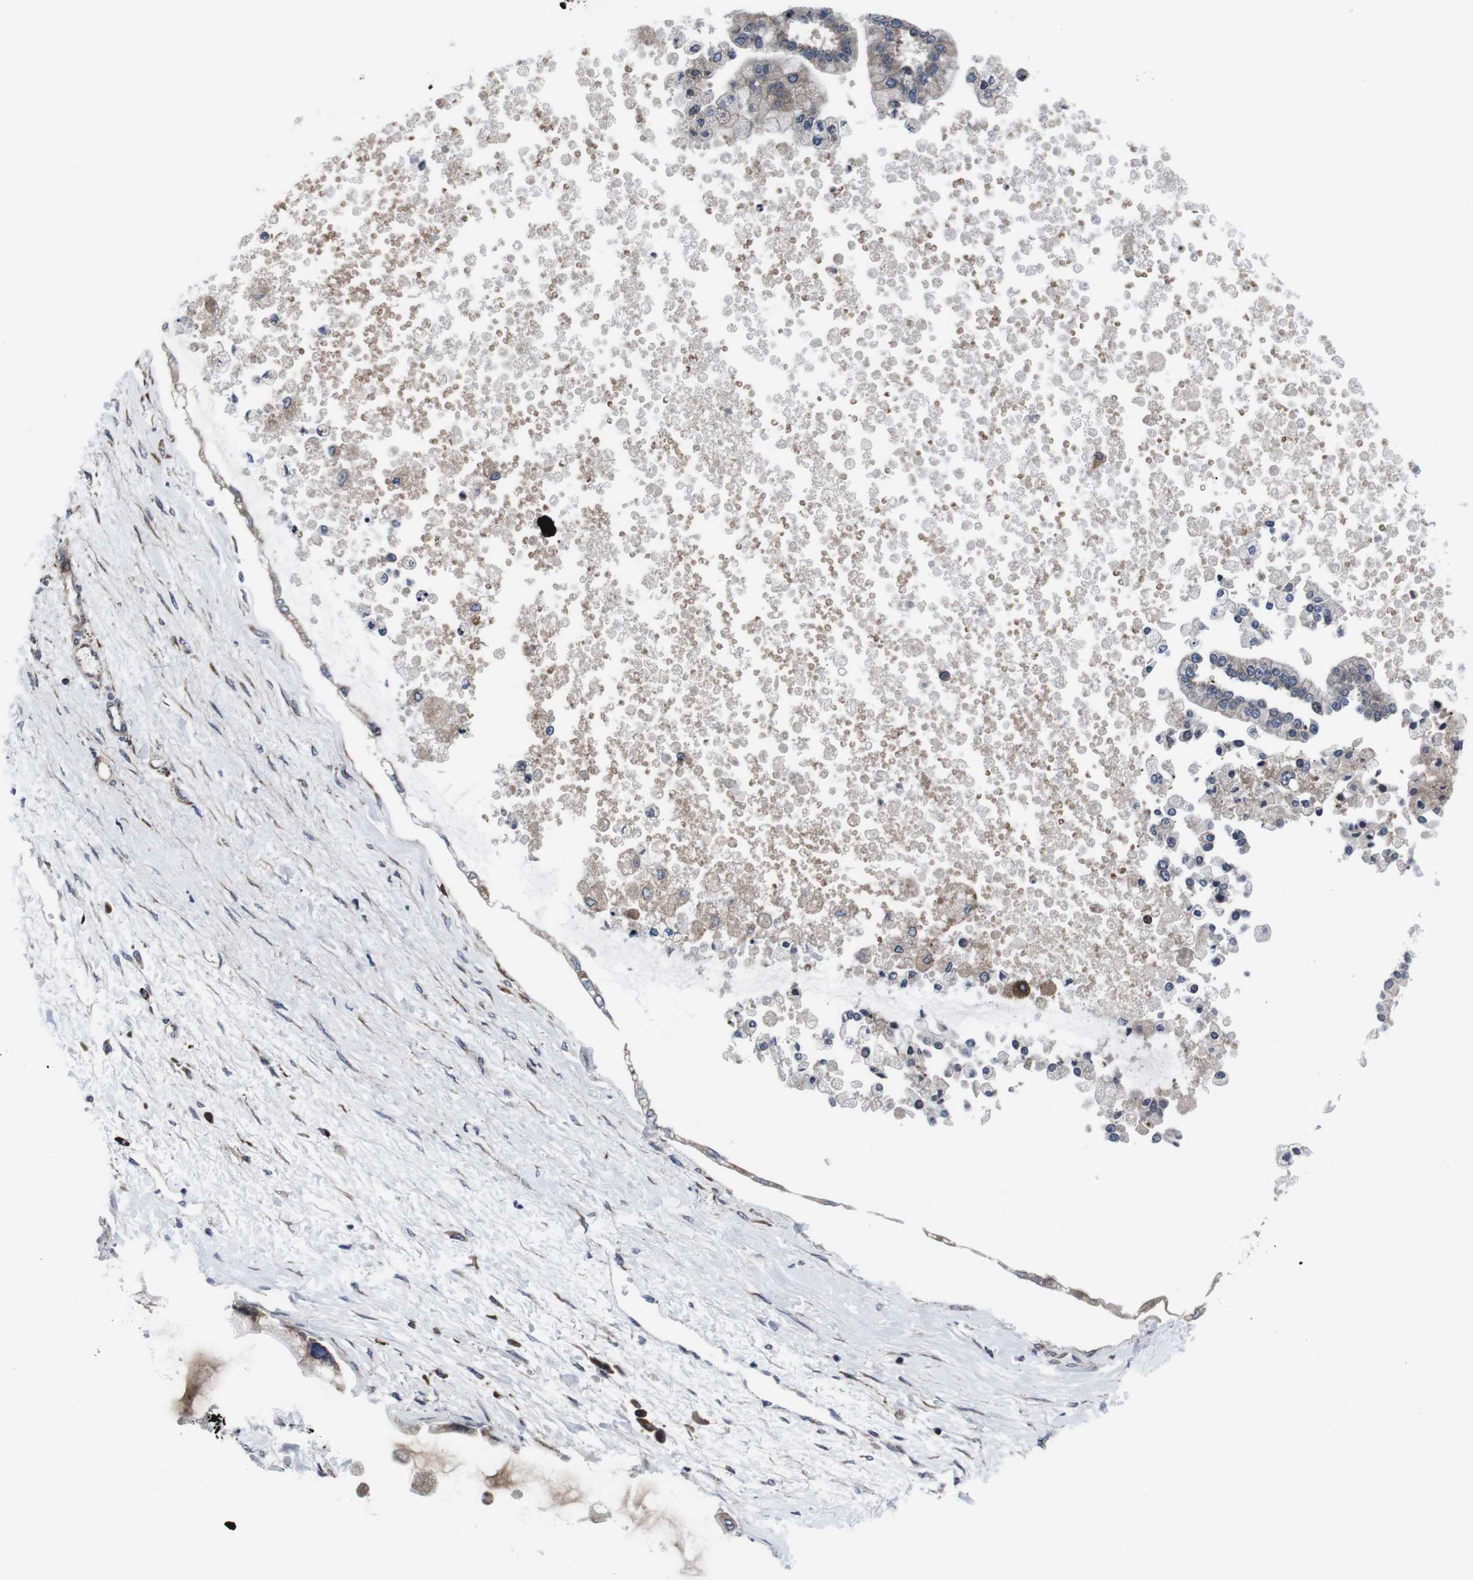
{"staining": {"intensity": "moderate", "quantity": ">75%", "location": "cytoplasmic/membranous"}, "tissue": "liver cancer", "cell_type": "Tumor cells", "image_type": "cancer", "snomed": [{"axis": "morphology", "description": "Cholangiocarcinoma"}, {"axis": "topography", "description": "Liver"}], "caption": "Liver cancer stained with DAB (3,3'-diaminobenzidine) immunohistochemistry shows medium levels of moderate cytoplasmic/membranous positivity in about >75% of tumor cells. (Brightfield microscopy of DAB IHC at high magnification).", "gene": "EIF4A2", "patient": {"sex": "male", "age": 50}}